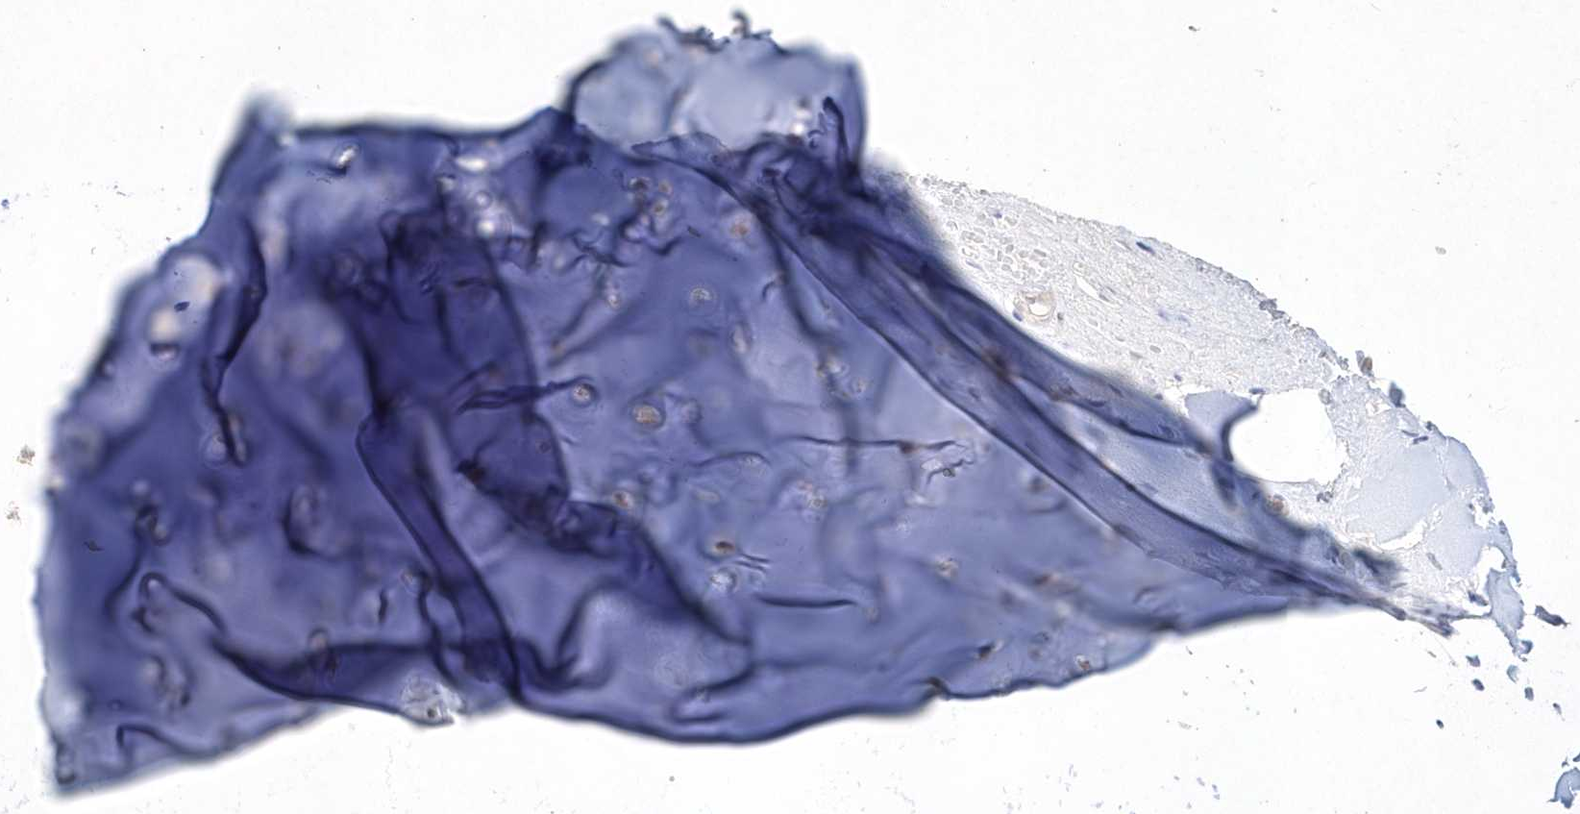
{"staining": {"intensity": "negative", "quantity": "none", "location": "none"}, "tissue": "adipose tissue", "cell_type": "Adipocytes", "image_type": "normal", "snomed": [{"axis": "morphology", "description": "Normal tissue, NOS"}, {"axis": "morphology", "description": "Basal cell carcinoma"}, {"axis": "topography", "description": "Cartilage tissue"}, {"axis": "topography", "description": "Nasopharynx"}, {"axis": "topography", "description": "Oral tissue"}], "caption": "Human adipose tissue stained for a protein using IHC demonstrates no expression in adipocytes.", "gene": "DGAT1", "patient": {"sex": "female", "age": 77}}